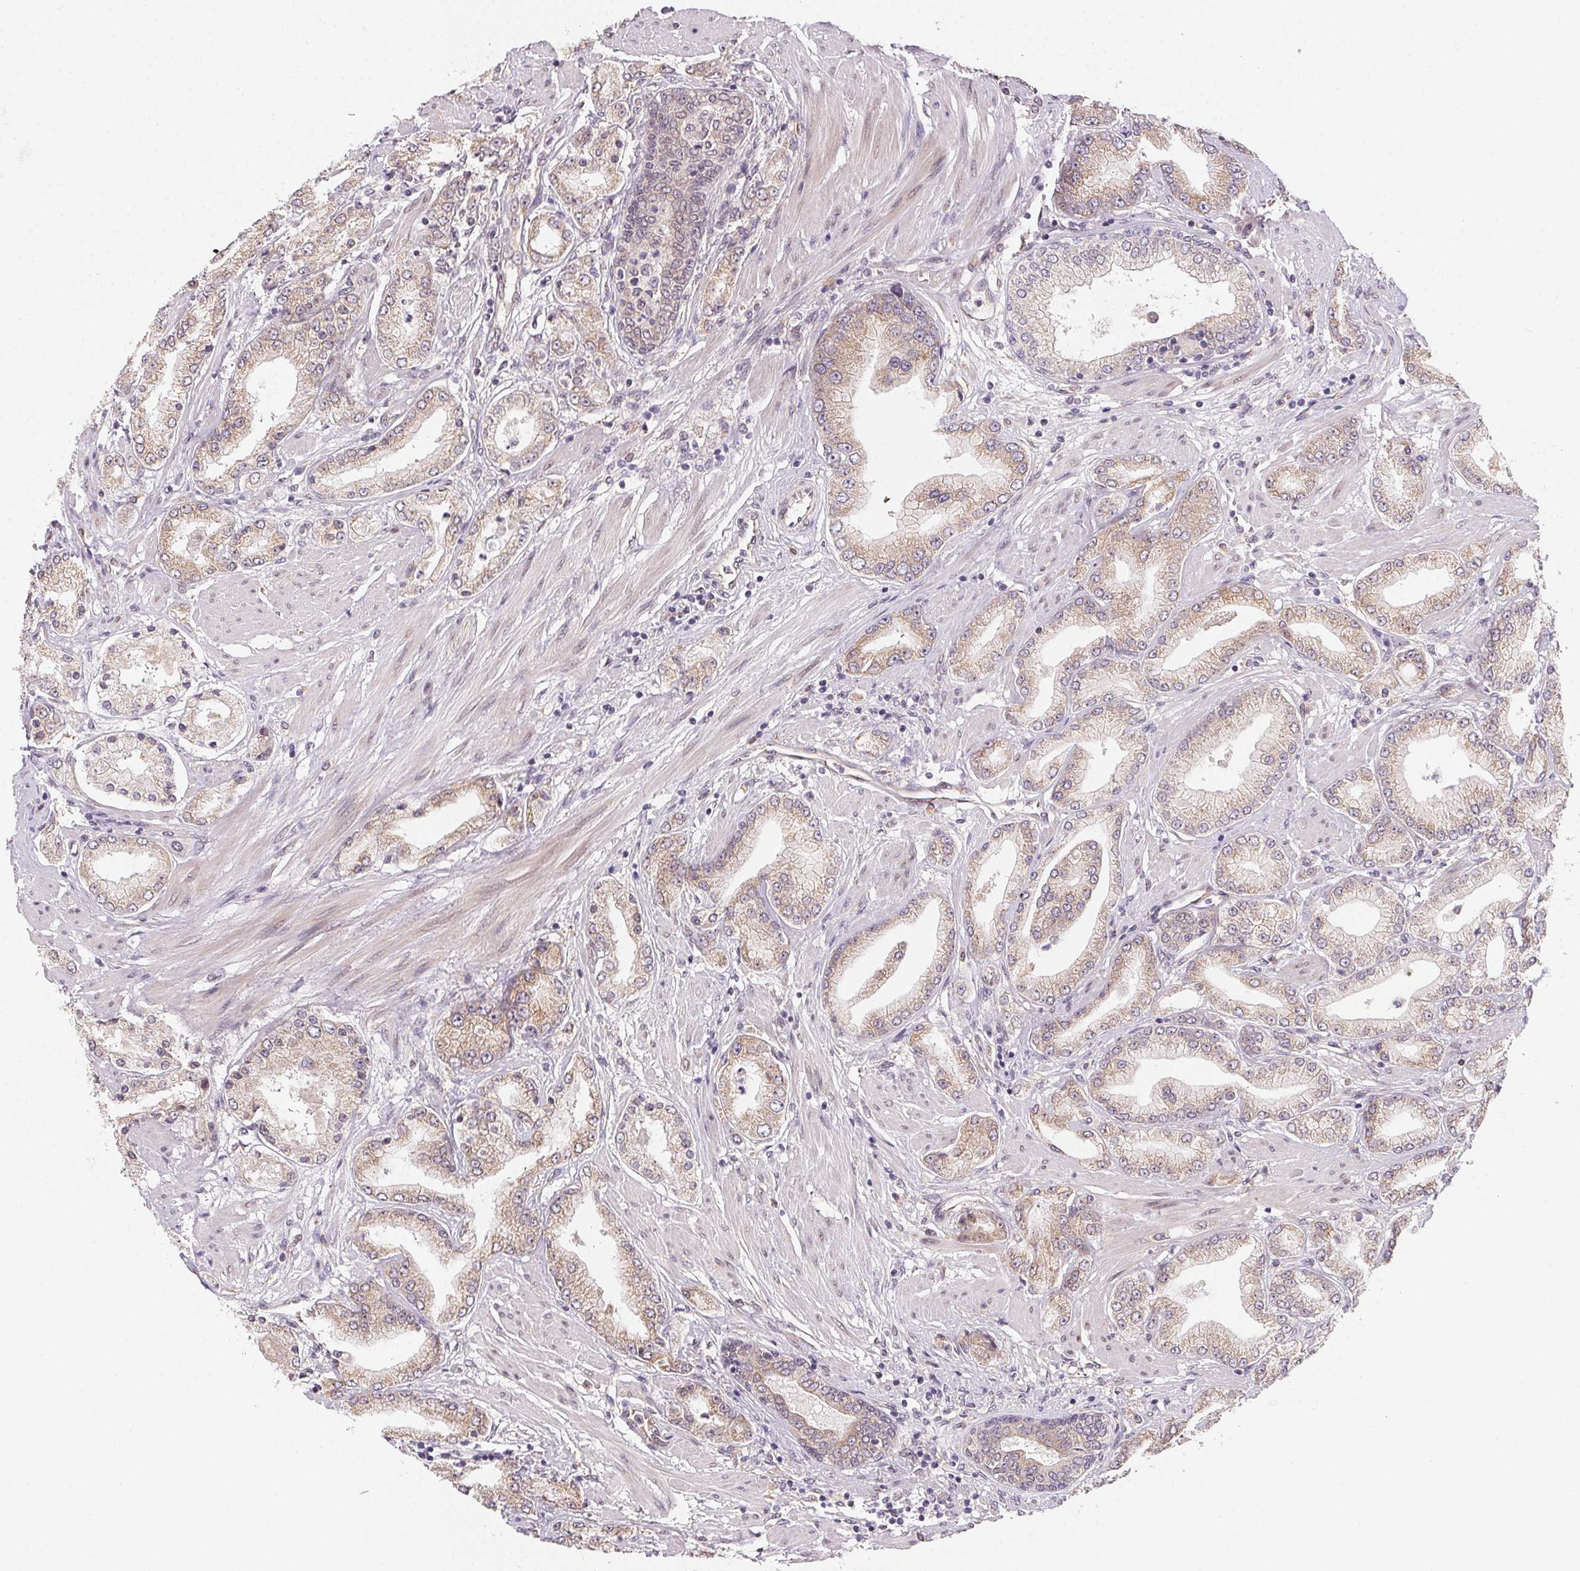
{"staining": {"intensity": "weak", "quantity": "25%-75%", "location": "cytoplasmic/membranous"}, "tissue": "prostate cancer", "cell_type": "Tumor cells", "image_type": "cancer", "snomed": [{"axis": "morphology", "description": "Adenocarcinoma, High grade"}, {"axis": "topography", "description": "Prostate"}], "caption": "Human high-grade adenocarcinoma (prostate) stained with a protein marker reveals weak staining in tumor cells.", "gene": "EI24", "patient": {"sex": "male", "age": 67}}